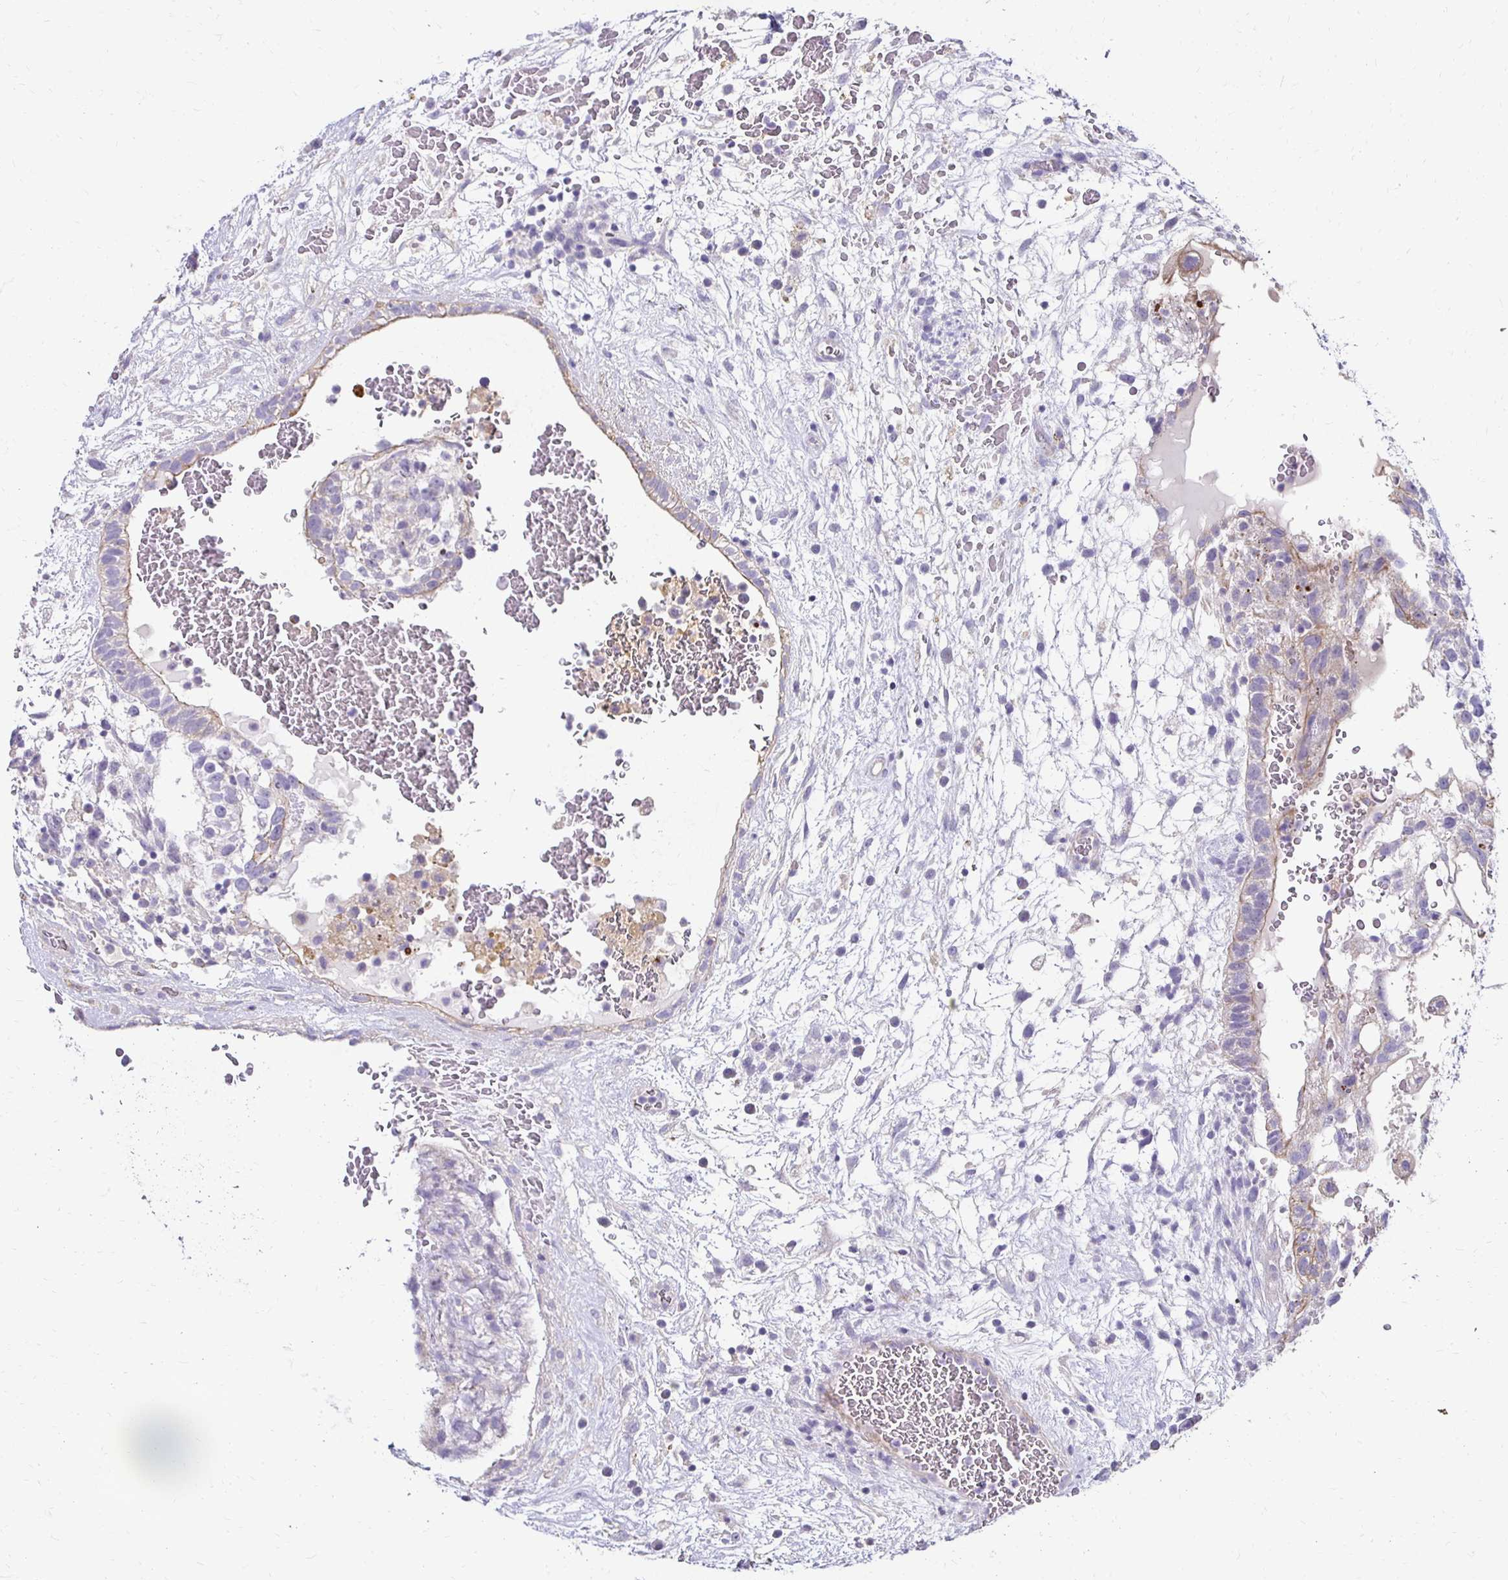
{"staining": {"intensity": "weak", "quantity": "<25%", "location": "cytoplasmic/membranous"}, "tissue": "testis cancer", "cell_type": "Tumor cells", "image_type": "cancer", "snomed": [{"axis": "morphology", "description": "Normal tissue, NOS"}, {"axis": "morphology", "description": "Carcinoma, Embryonal, NOS"}, {"axis": "topography", "description": "Testis"}], "caption": "Tumor cells show no significant protein expression in testis embryonal carcinoma.", "gene": "AKAP6", "patient": {"sex": "male", "age": 32}}